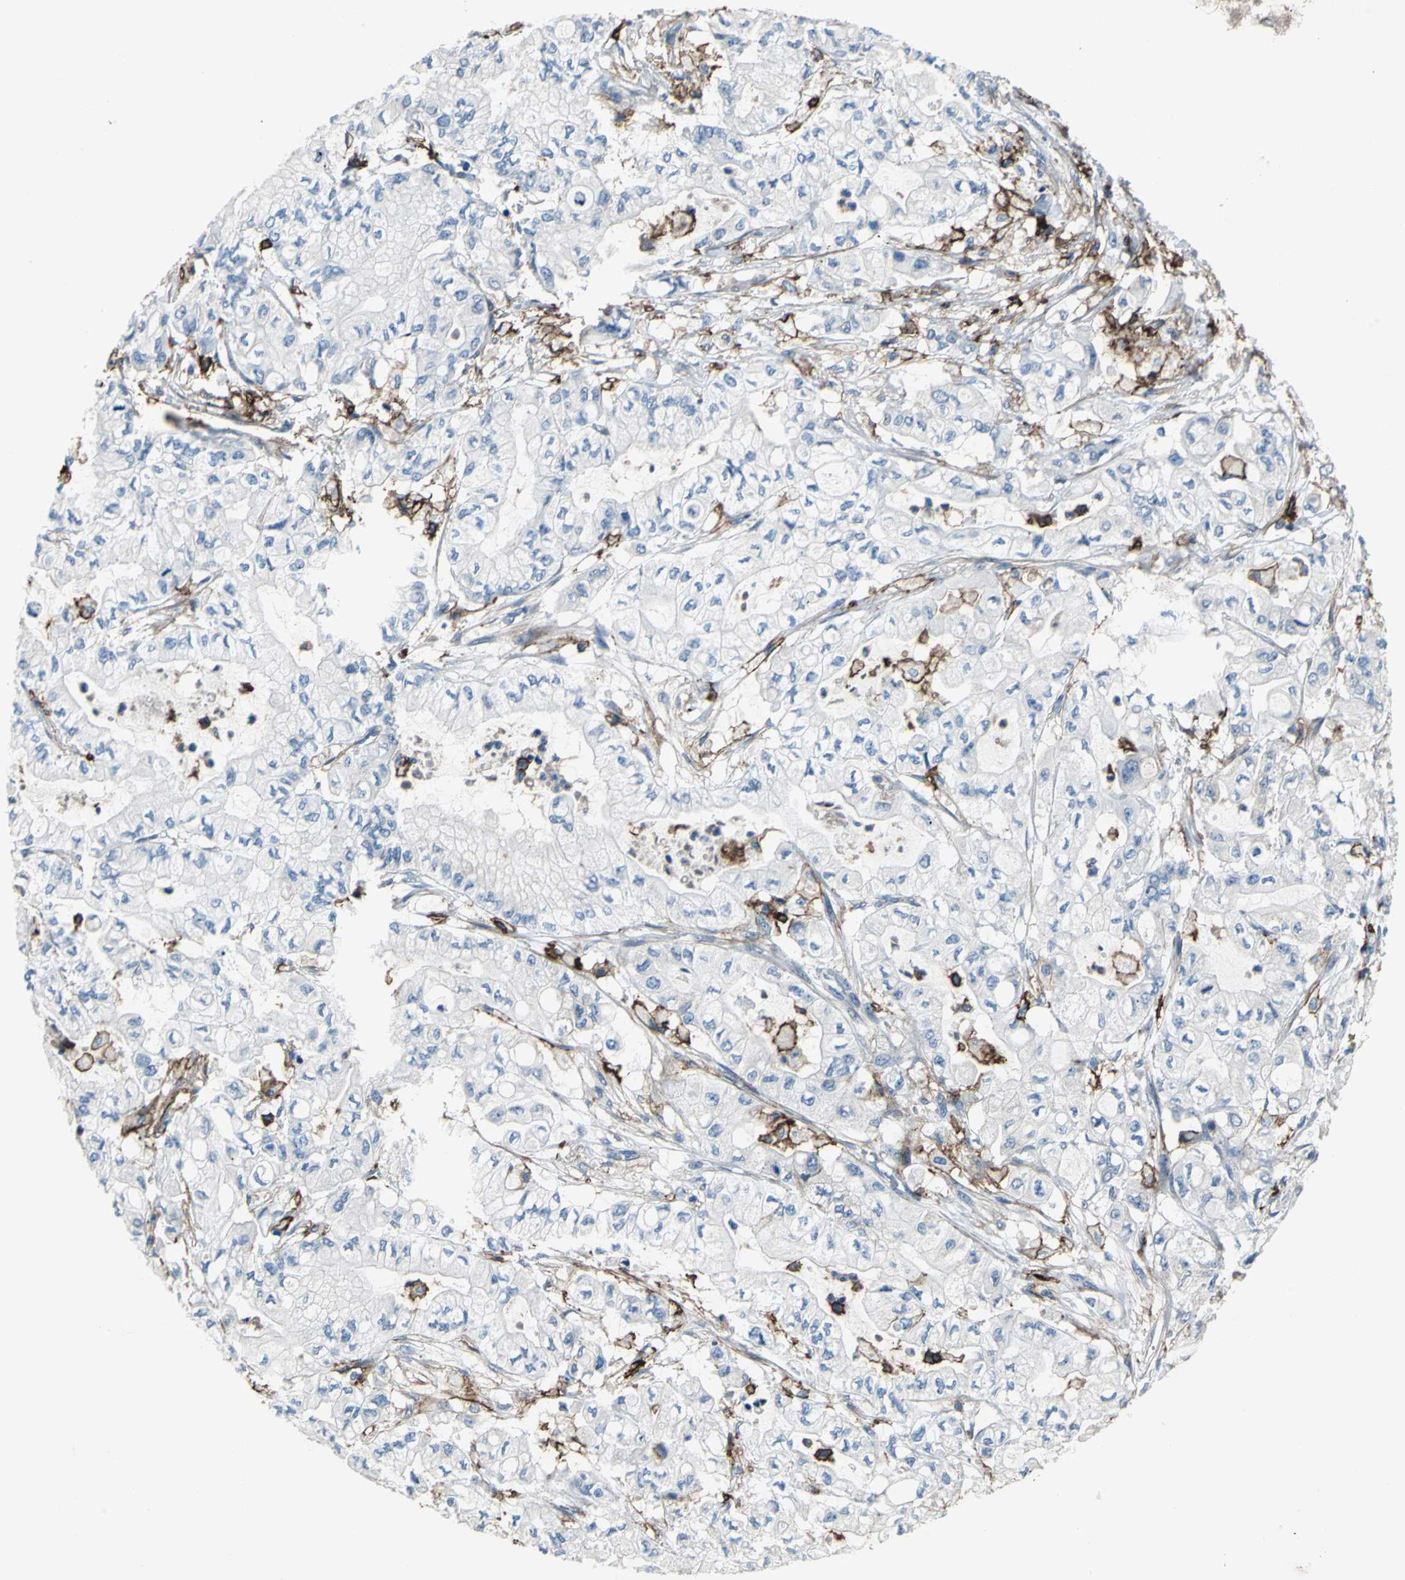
{"staining": {"intensity": "negative", "quantity": "none", "location": "none"}, "tissue": "pancreatic cancer", "cell_type": "Tumor cells", "image_type": "cancer", "snomed": [{"axis": "morphology", "description": "Adenocarcinoma, NOS"}, {"axis": "topography", "description": "Pancreas"}], "caption": "Protein analysis of pancreatic cancer (adenocarcinoma) demonstrates no significant expression in tumor cells. (Stains: DAB immunohistochemistry with hematoxylin counter stain, Microscopy: brightfield microscopy at high magnification).", "gene": "CD44", "patient": {"sex": "male", "age": 79}}